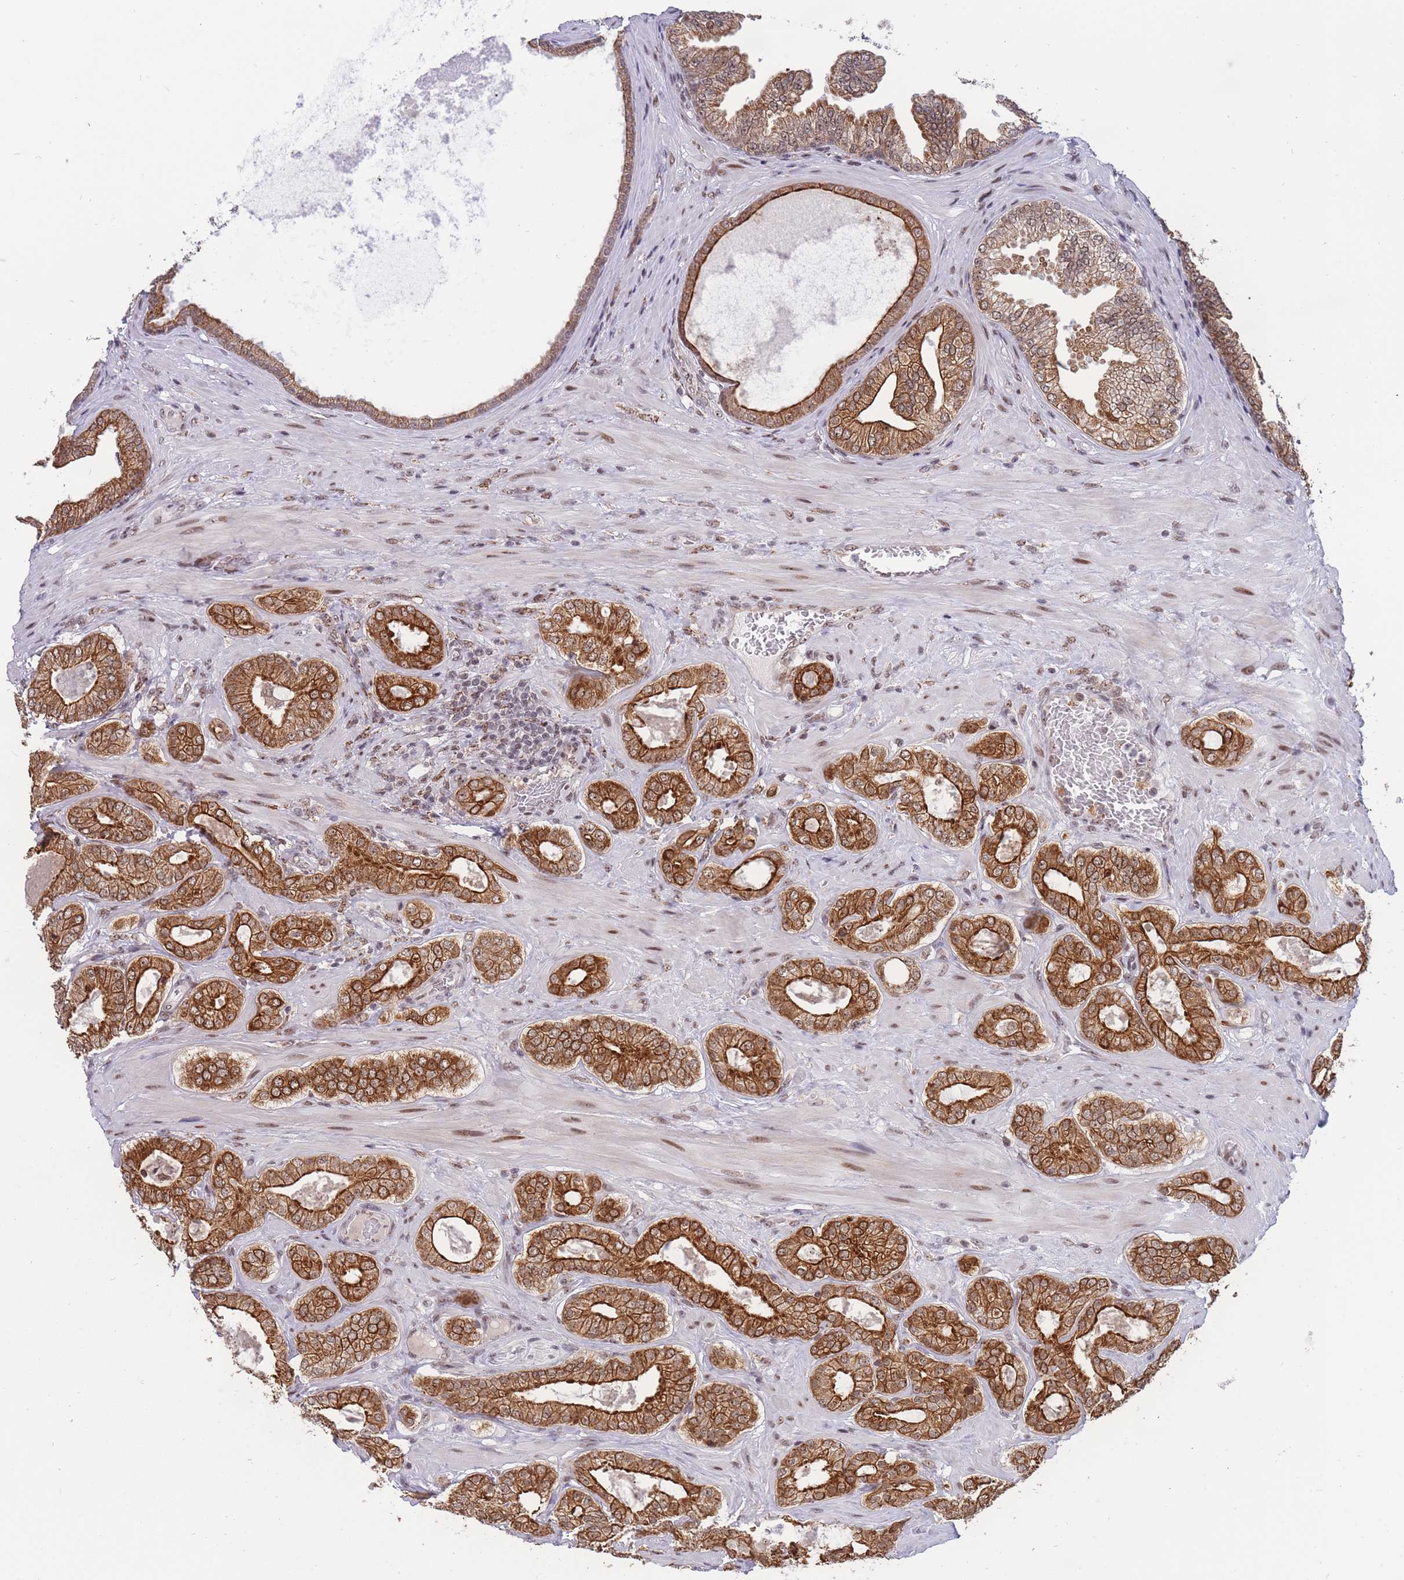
{"staining": {"intensity": "strong", "quantity": ">75%", "location": "cytoplasmic/membranous,nuclear"}, "tissue": "prostate cancer", "cell_type": "Tumor cells", "image_type": "cancer", "snomed": [{"axis": "morphology", "description": "Adenocarcinoma, Low grade"}, {"axis": "topography", "description": "Prostate"}], "caption": "Immunohistochemistry (IHC) of human low-grade adenocarcinoma (prostate) displays high levels of strong cytoplasmic/membranous and nuclear positivity in about >75% of tumor cells.", "gene": "TARBP2", "patient": {"sex": "male", "age": 63}}